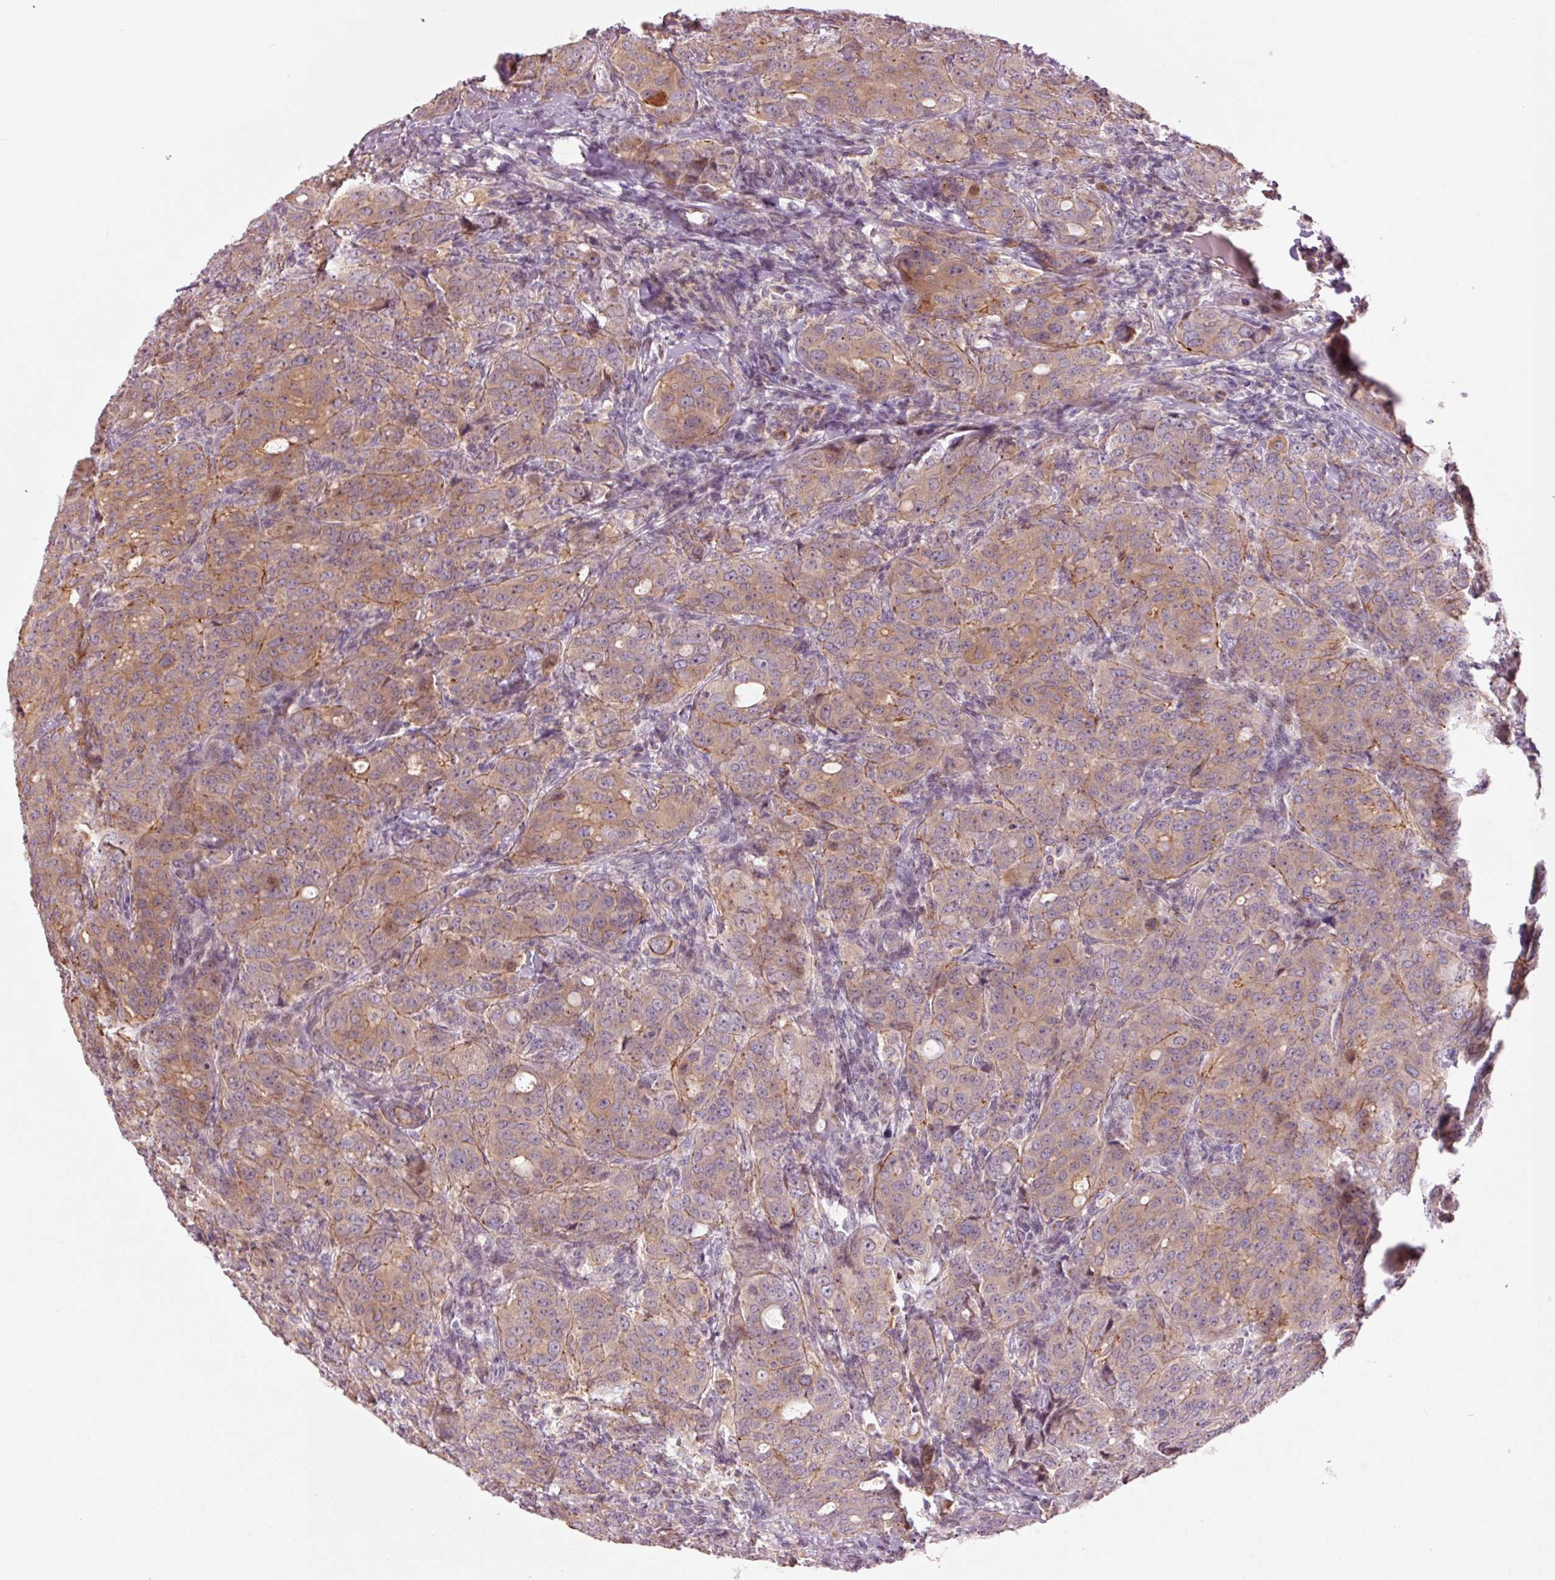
{"staining": {"intensity": "weak", "quantity": ">75%", "location": "cytoplasmic/membranous"}, "tissue": "breast cancer", "cell_type": "Tumor cells", "image_type": "cancer", "snomed": [{"axis": "morphology", "description": "Duct carcinoma"}, {"axis": "topography", "description": "Breast"}], "caption": "The image shows a brown stain indicating the presence of a protein in the cytoplasmic/membranous of tumor cells in breast intraductal carcinoma.", "gene": "DAPP1", "patient": {"sex": "female", "age": 43}}